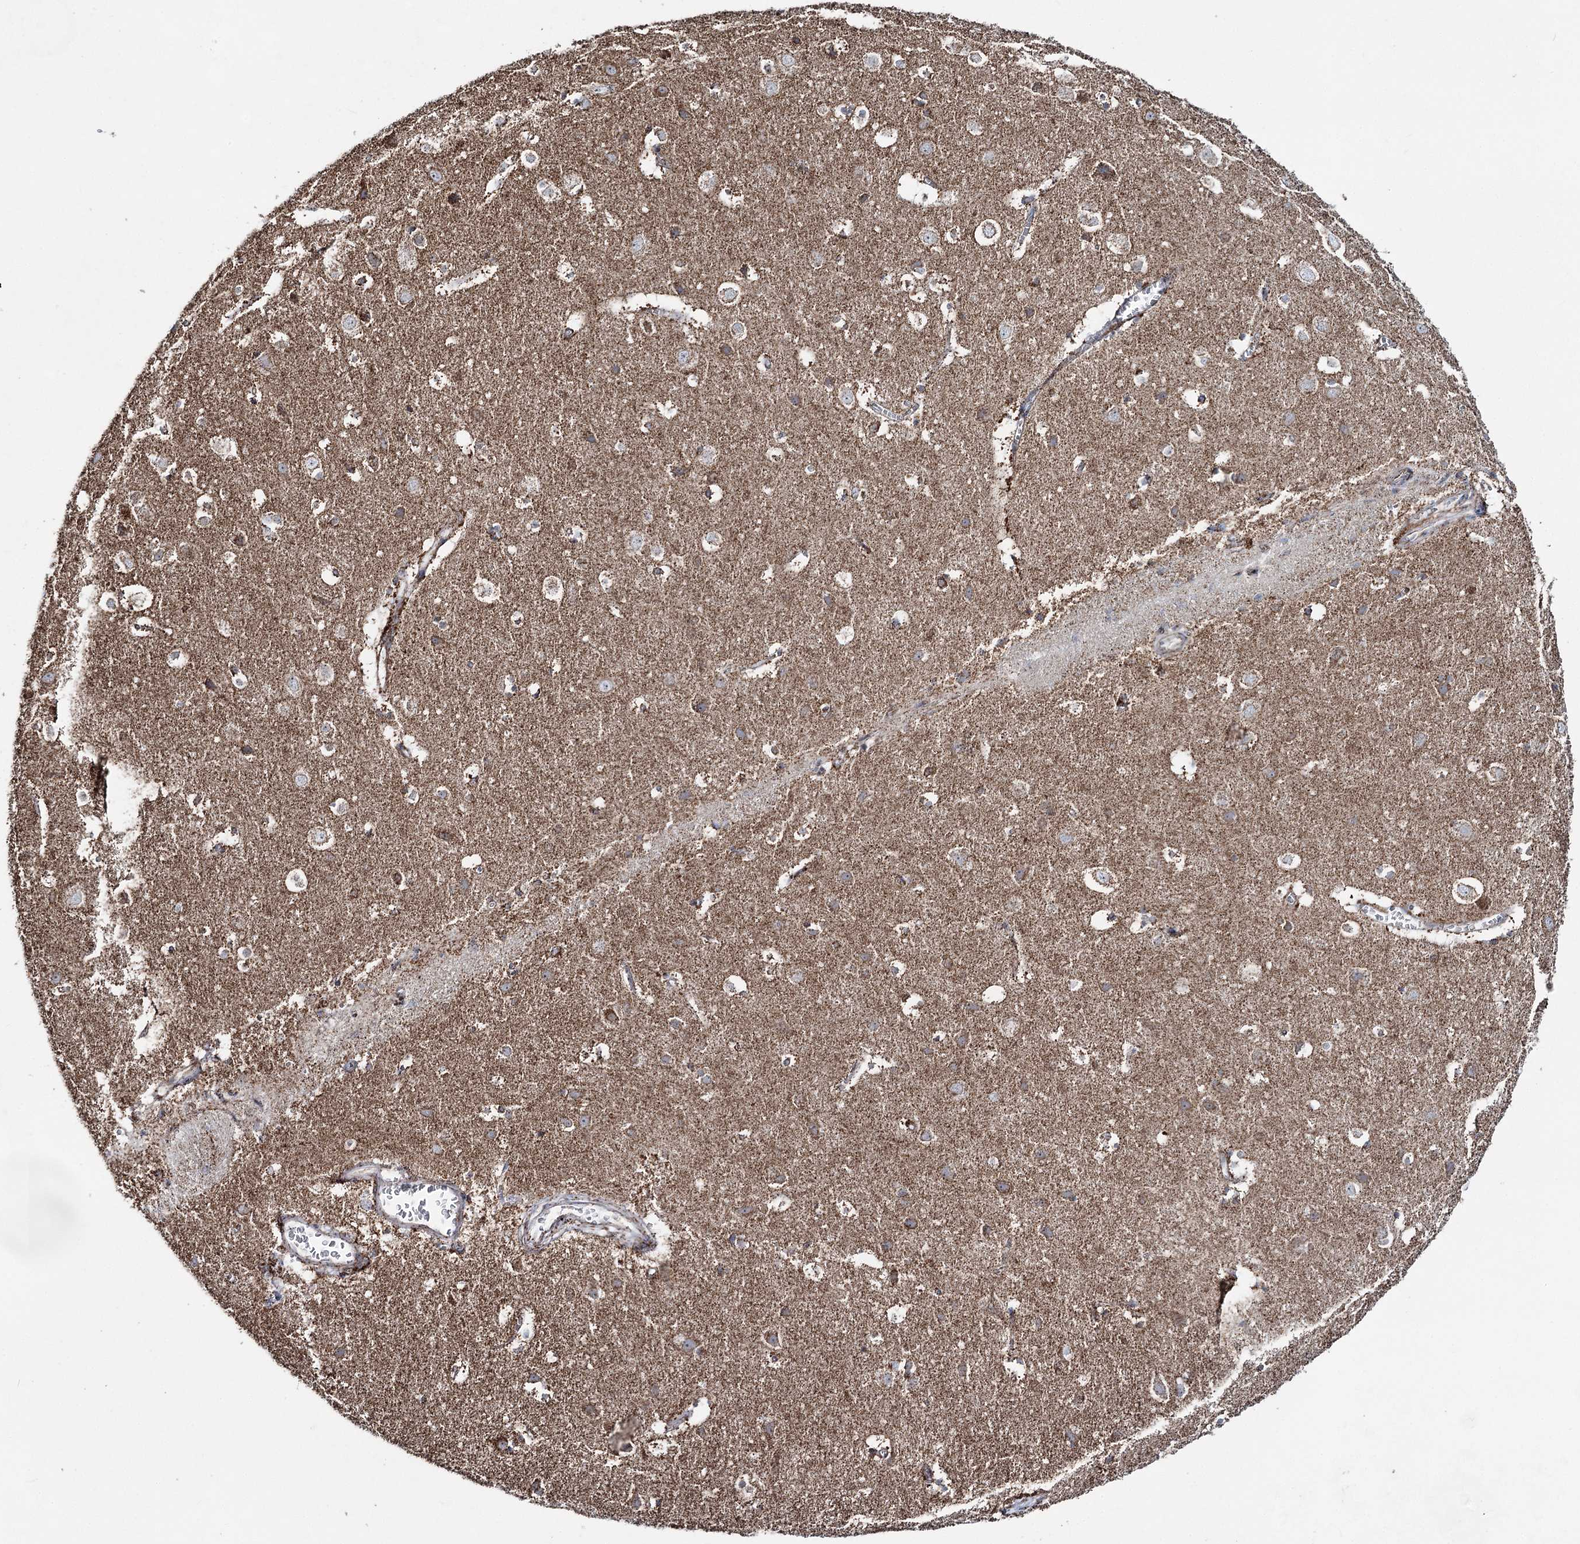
{"staining": {"intensity": "moderate", "quantity": ">75%", "location": "cytoplasmic/membranous"}, "tissue": "cerebral cortex", "cell_type": "Endothelial cells", "image_type": "normal", "snomed": [{"axis": "morphology", "description": "Normal tissue, NOS"}, {"axis": "topography", "description": "Cerebral cortex"}], "caption": "Immunohistochemistry photomicrograph of normal cerebral cortex stained for a protein (brown), which shows medium levels of moderate cytoplasmic/membranous positivity in approximately >75% of endothelial cells.", "gene": "CWF19L1", "patient": {"sex": "male", "age": 54}}